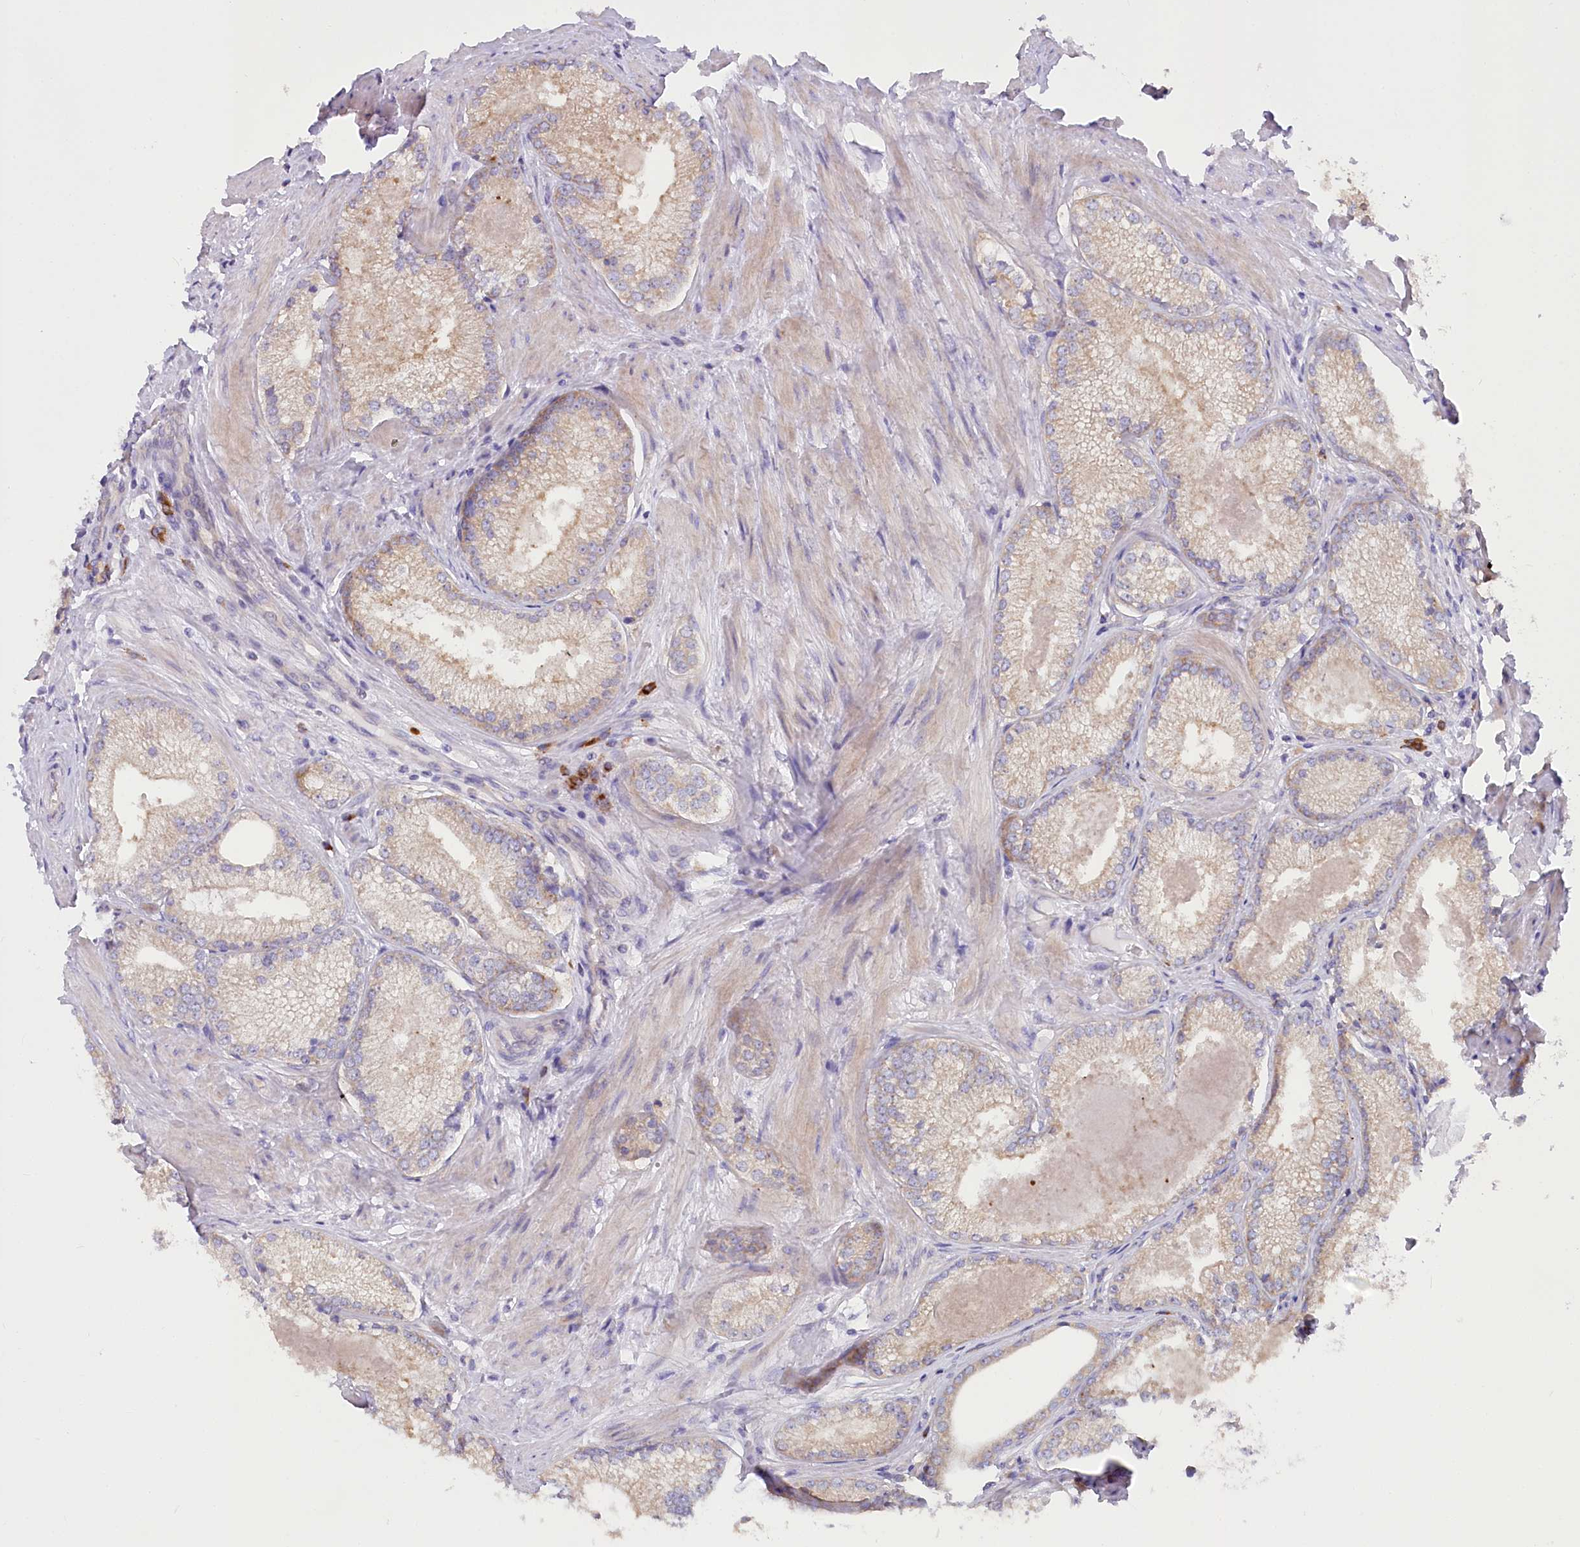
{"staining": {"intensity": "weak", "quantity": ">75%", "location": "cytoplasmic/membranous"}, "tissue": "prostate cancer", "cell_type": "Tumor cells", "image_type": "cancer", "snomed": [{"axis": "morphology", "description": "Adenocarcinoma, High grade"}, {"axis": "topography", "description": "Prostate"}], "caption": "Immunohistochemical staining of prostate cancer (high-grade adenocarcinoma) exhibits low levels of weak cytoplasmic/membranous staining in about >75% of tumor cells.", "gene": "POGLUT1", "patient": {"sex": "male", "age": 66}}